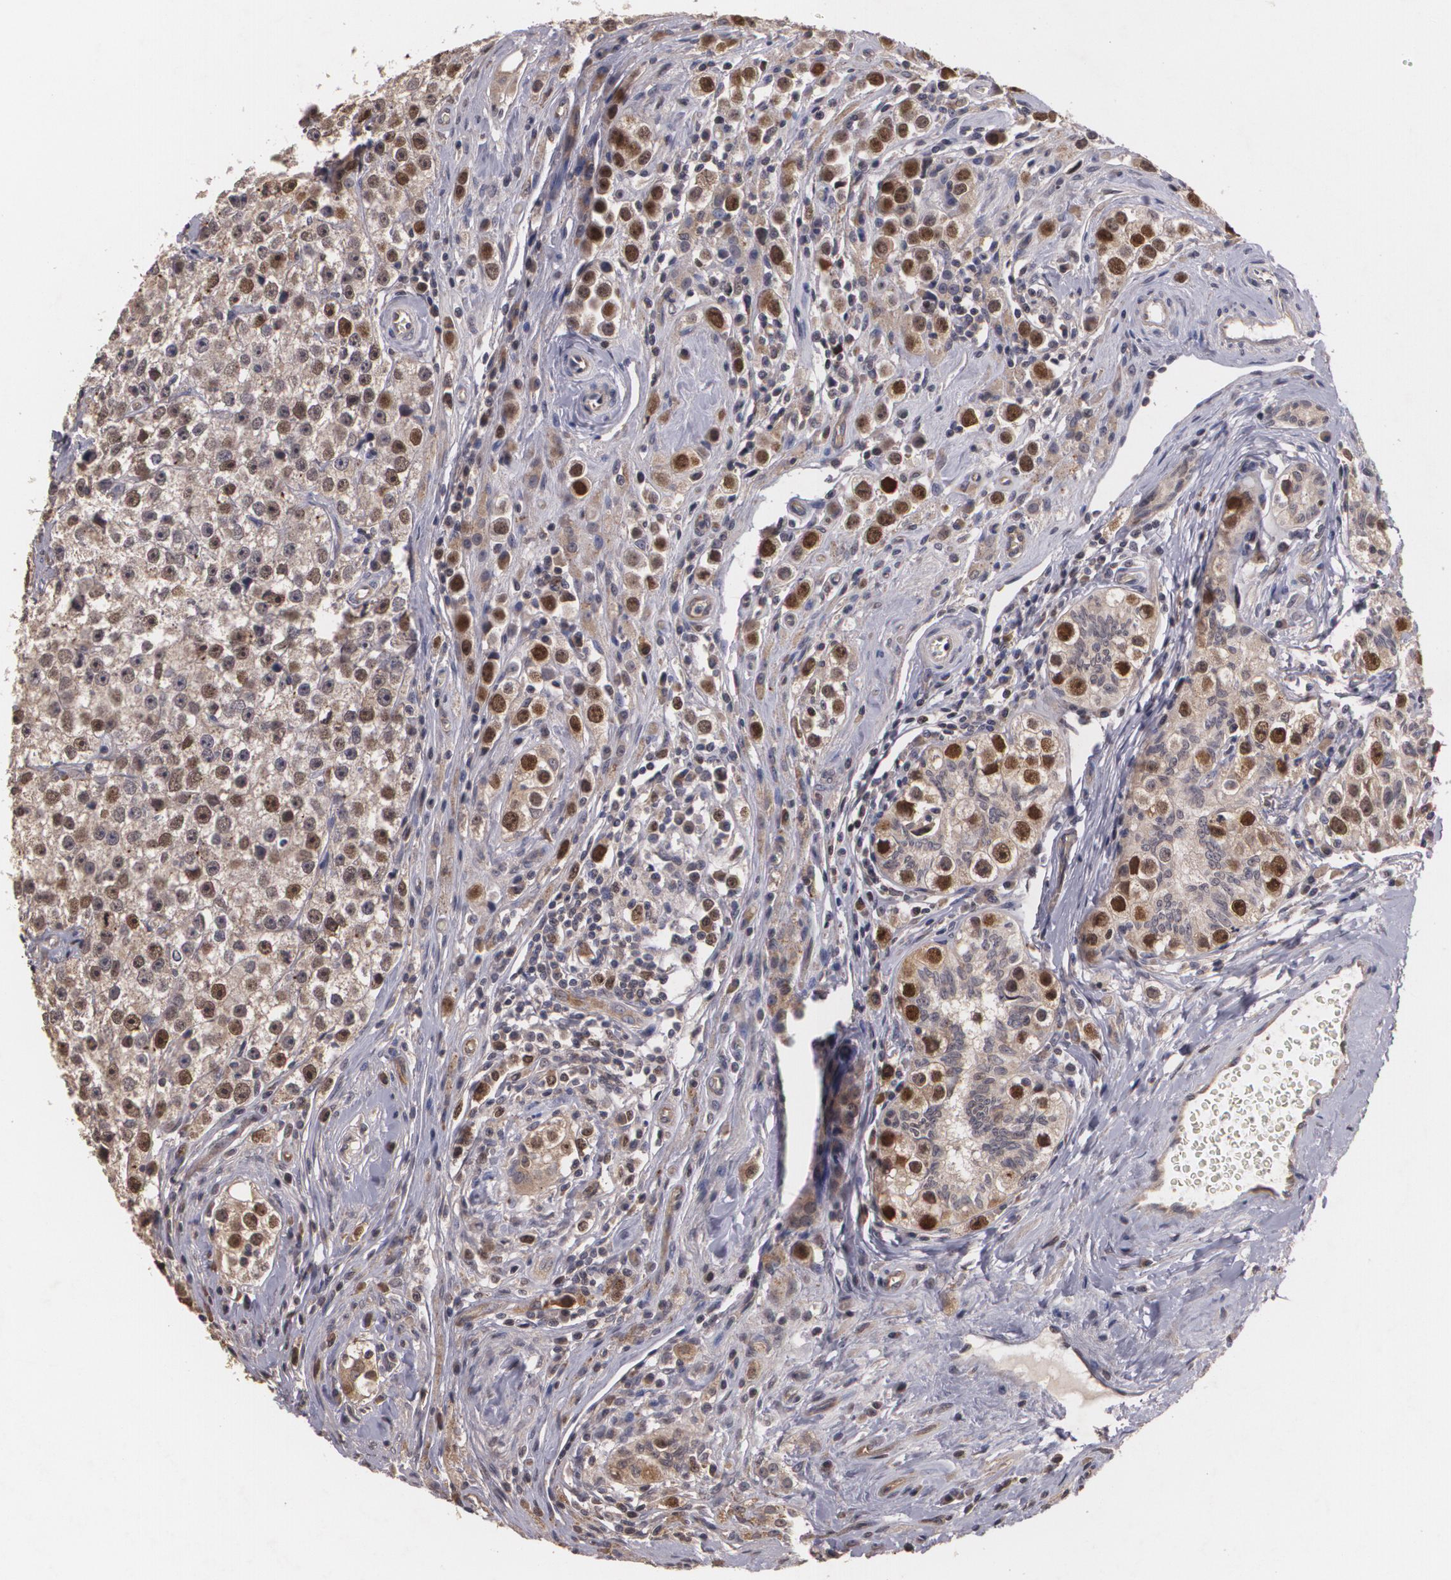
{"staining": {"intensity": "strong", "quantity": ">75%", "location": "cytoplasmic/membranous,nuclear"}, "tissue": "testis cancer", "cell_type": "Tumor cells", "image_type": "cancer", "snomed": [{"axis": "morphology", "description": "Seminoma, NOS"}, {"axis": "topography", "description": "Testis"}], "caption": "The immunohistochemical stain shows strong cytoplasmic/membranous and nuclear positivity in tumor cells of testis seminoma tissue.", "gene": "BRCA1", "patient": {"sex": "male", "age": 32}}